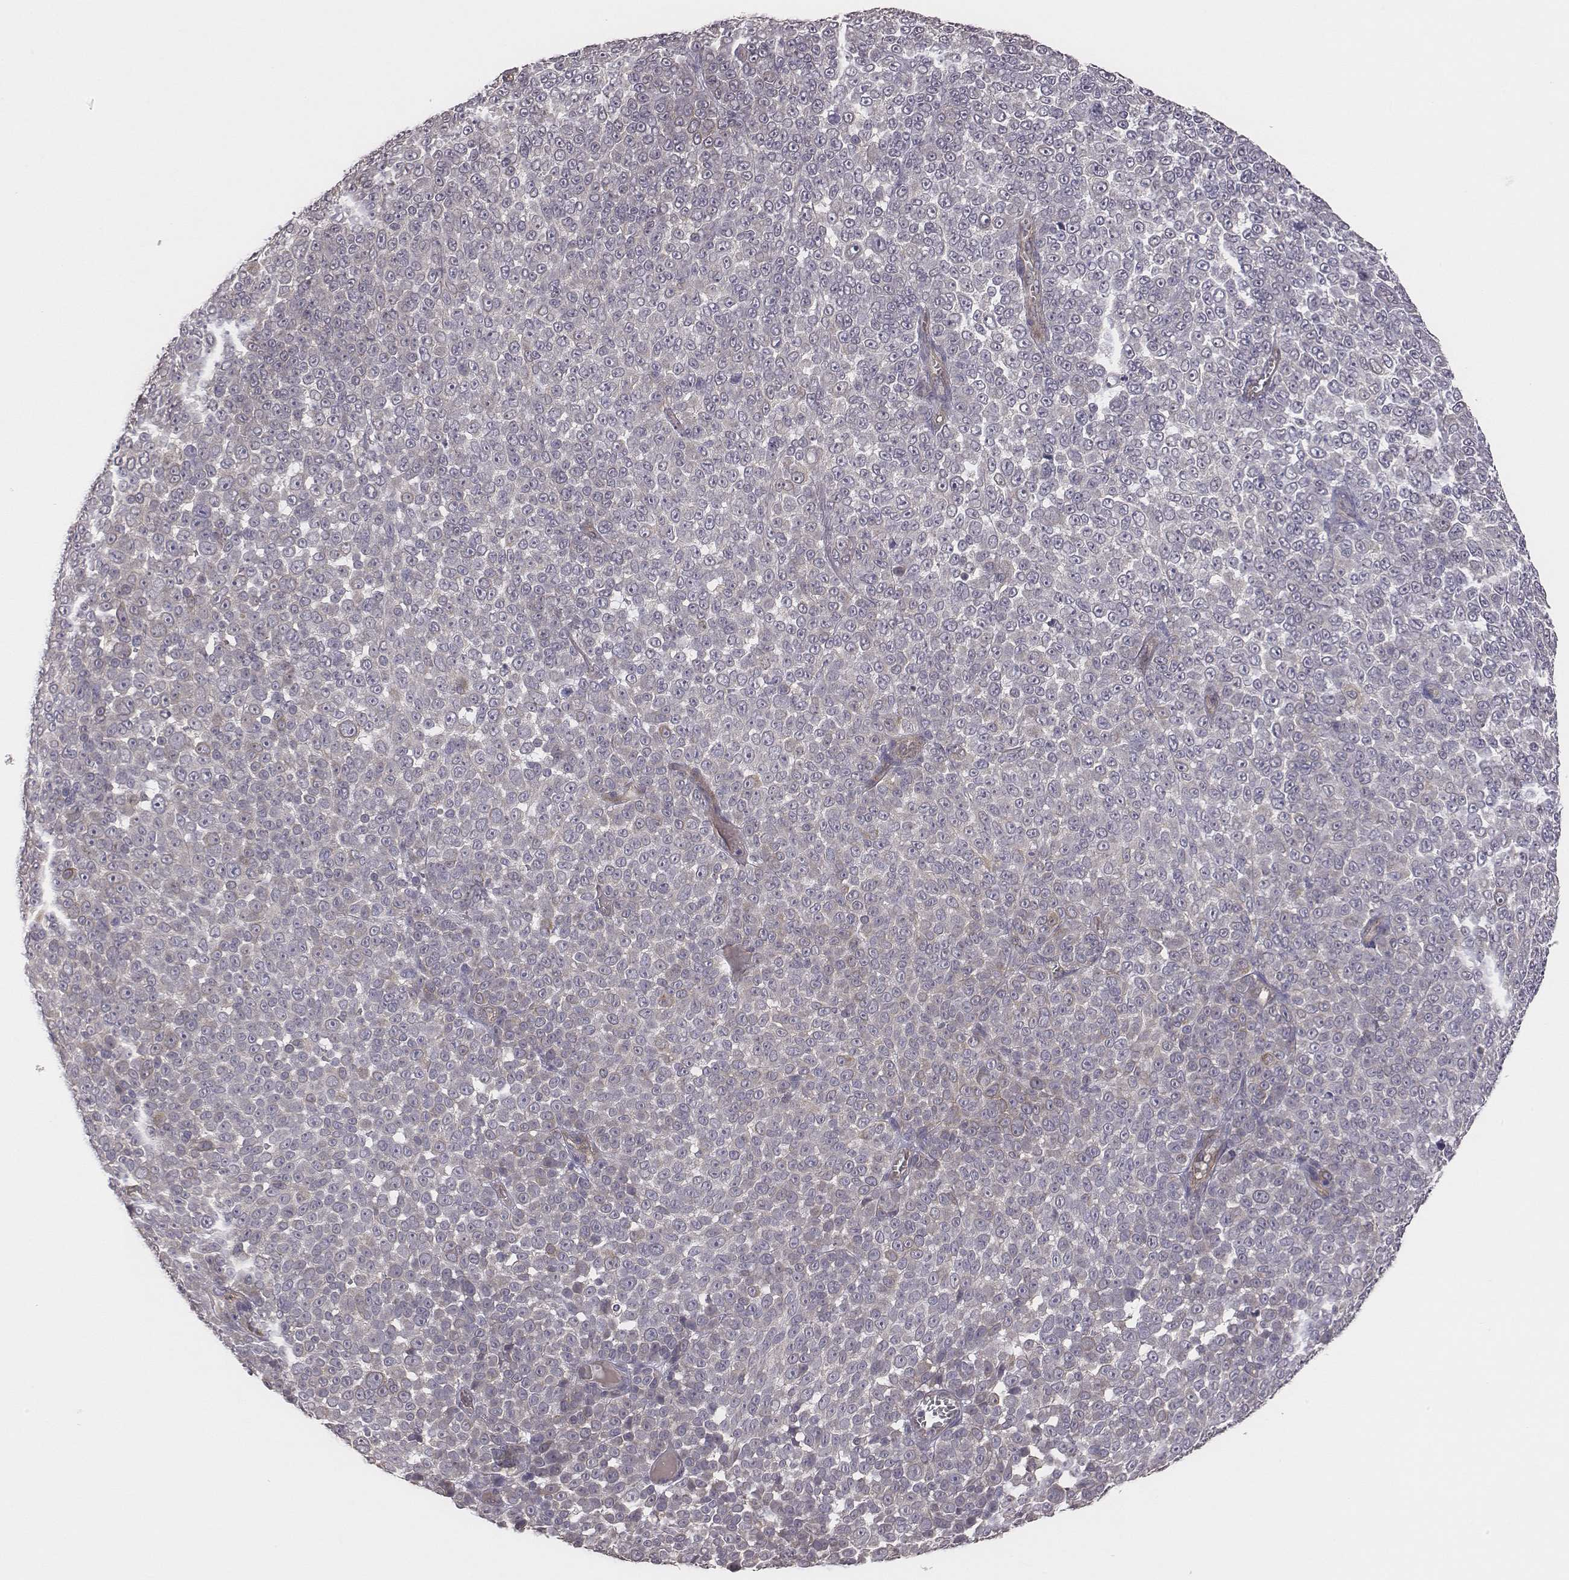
{"staining": {"intensity": "negative", "quantity": "none", "location": "none"}, "tissue": "melanoma", "cell_type": "Tumor cells", "image_type": "cancer", "snomed": [{"axis": "morphology", "description": "Malignant melanoma, NOS"}, {"axis": "topography", "description": "Skin"}], "caption": "Immunohistochemistry (IHC) of malignant melanoma exhibits no positivity in tumor cells. Brightfield microscopy of IHC stained with DAB (3,3'-diaminobenzidine) (brown) and hematoxylin (blue), captured at high magnification.", "gene": "SCARF1", "patient": {"sex": "female", "age": 95}}